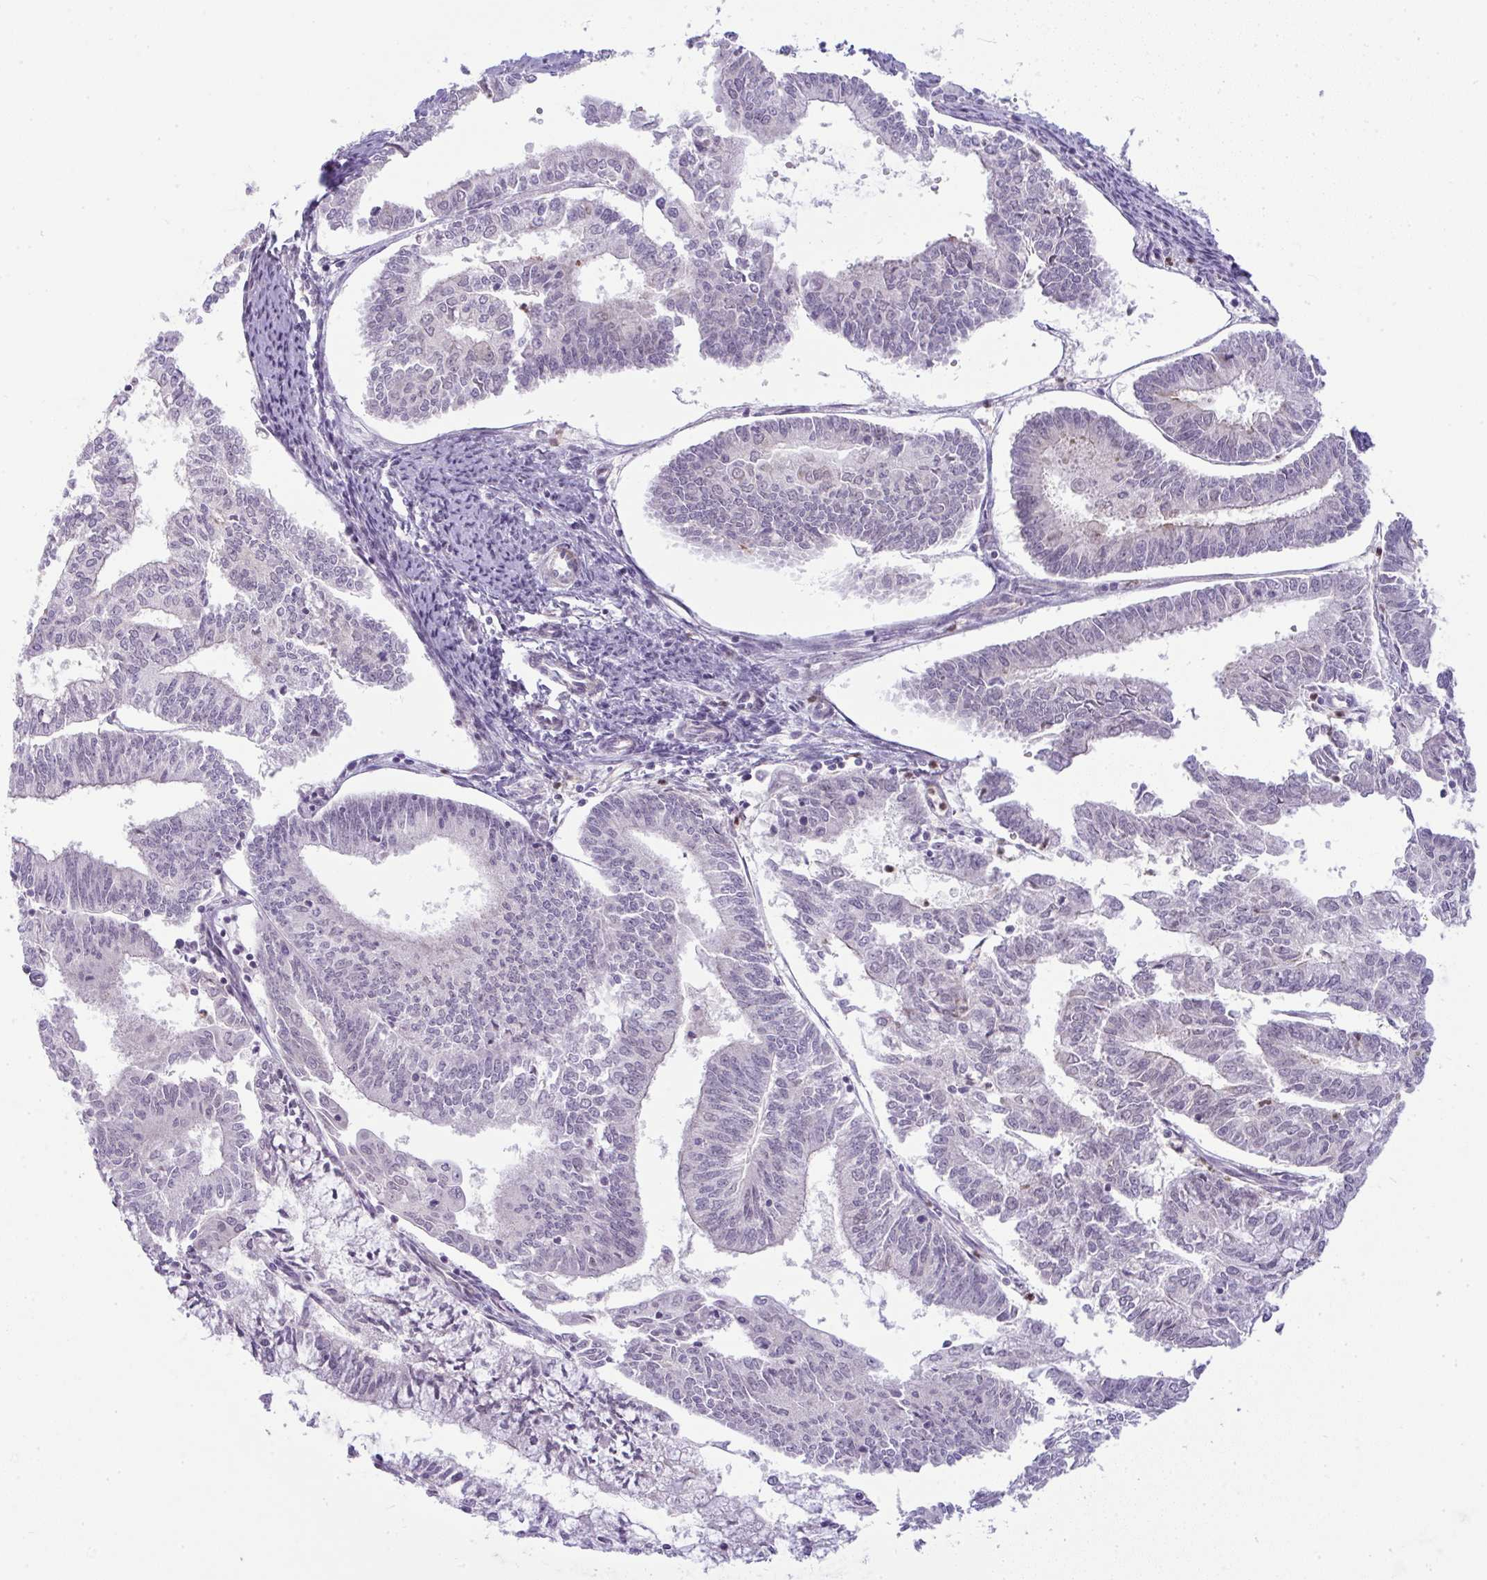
{"staining": {"intensity": "negative", "quantity": "none", "location": "none"}, "tissue": "endometrial cancer", "cell_type": "Tumor cells", "image_type": "cancer", "snomed": [{"axis": "morphology", "description": "Adenocarcinoma, NOS"}, {"axis": "topography", "description": "Endometrium"}], "caption": "The histopathology image reveals no staining of tumor cells in endometrial cancer.", "gene": "DZIP1", "patient": {"sex": "female", "age": 61}}